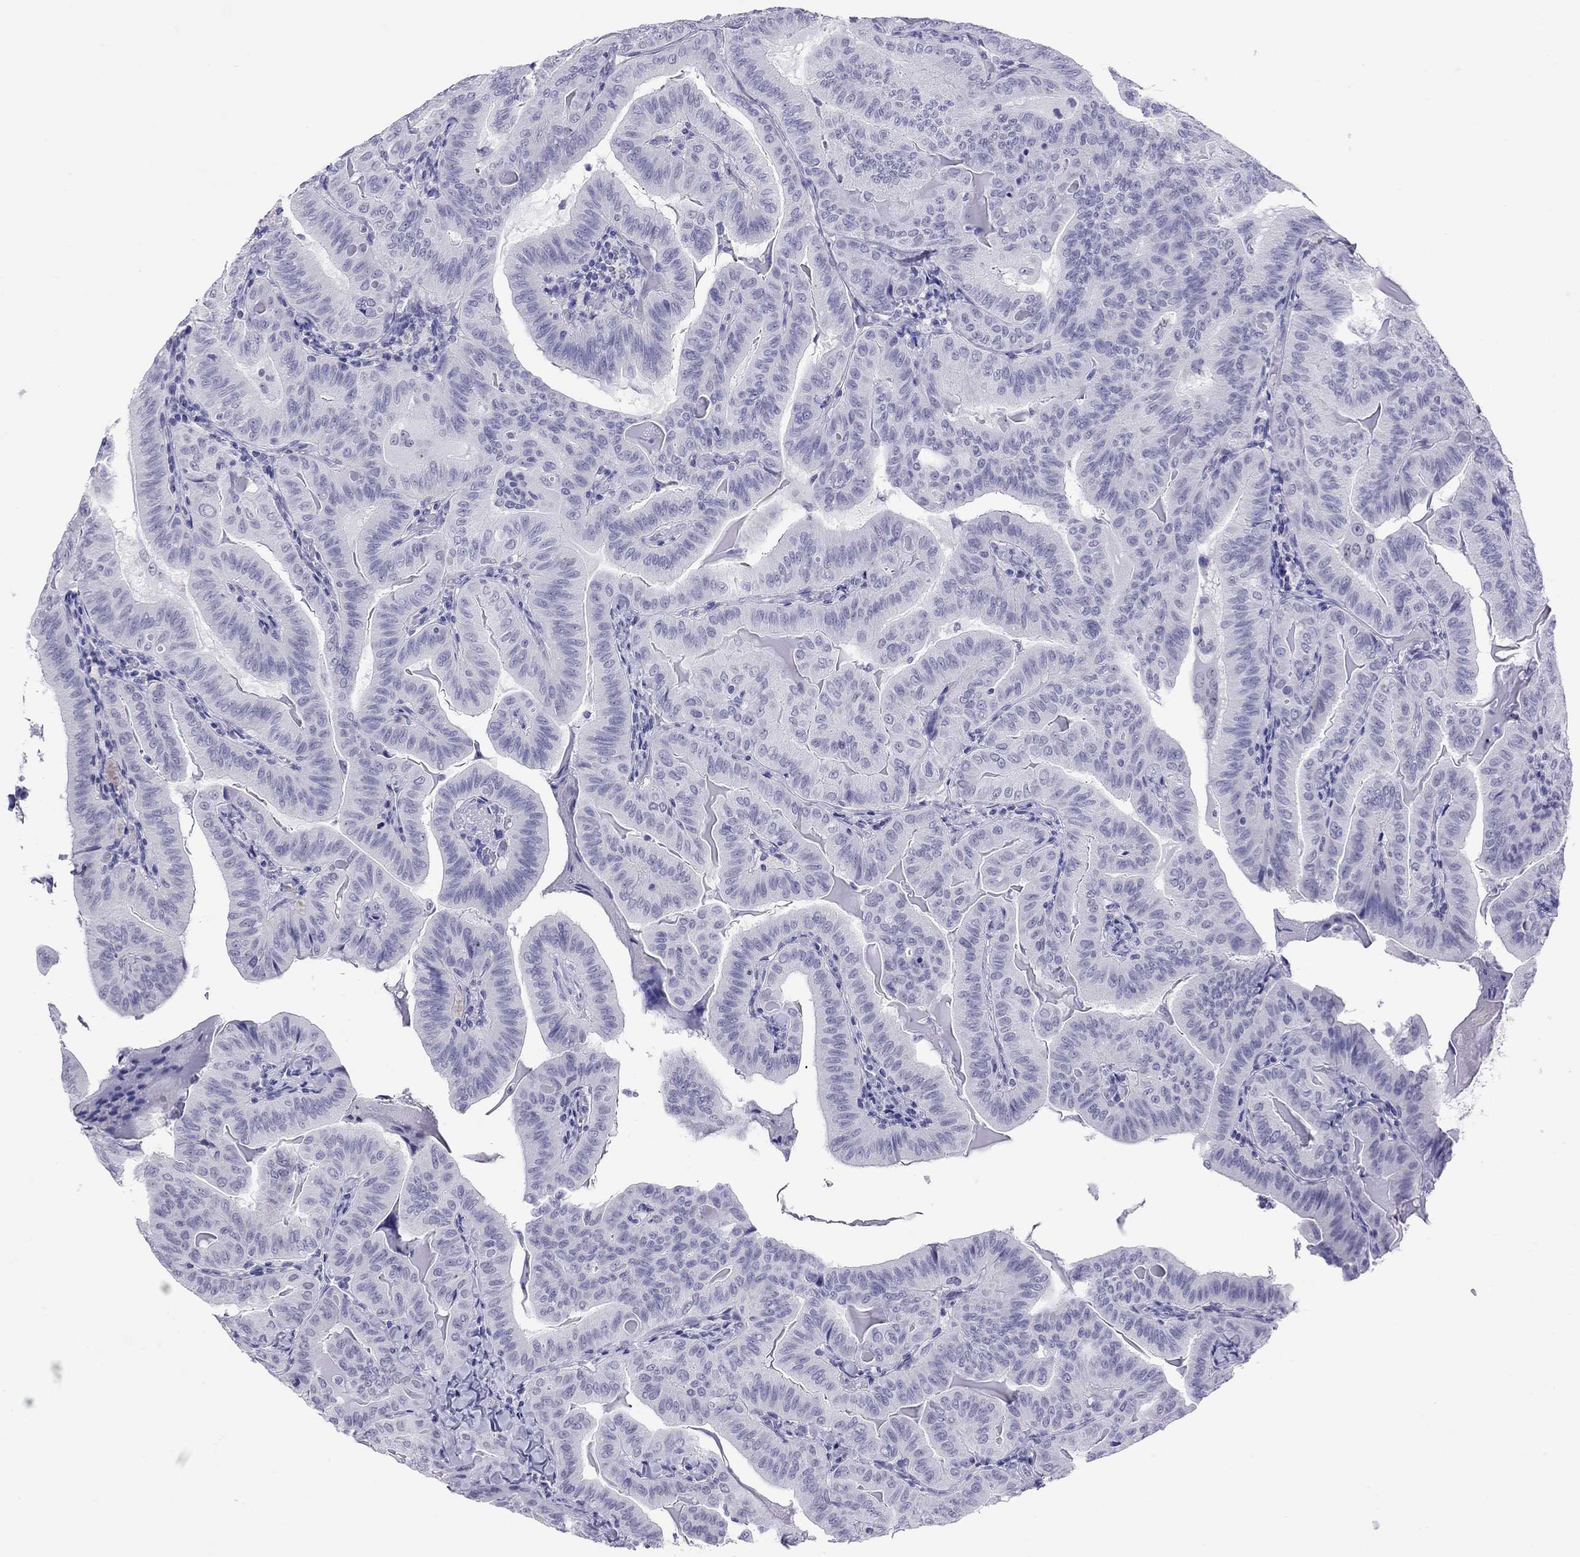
{"staining": {"intensity": "negative", "quantity": "none", "location": "none"}, "tissue": "thyroid cancer", "cell_type": "Tumor cells", "image_type": "cancer", "snomed": [{"axis": "morphology", "description": "Papillary adenocarcinoma, NOS"}, {"axis": "topography", "description": "Thyroid gland"}], "caption": "Micrograph shows no protein positivity in tumor cells of thyroid papillary adenocarcinoma tissue.", "gene": "LYAR", "patient": {"sex": "female", "age": 68}}